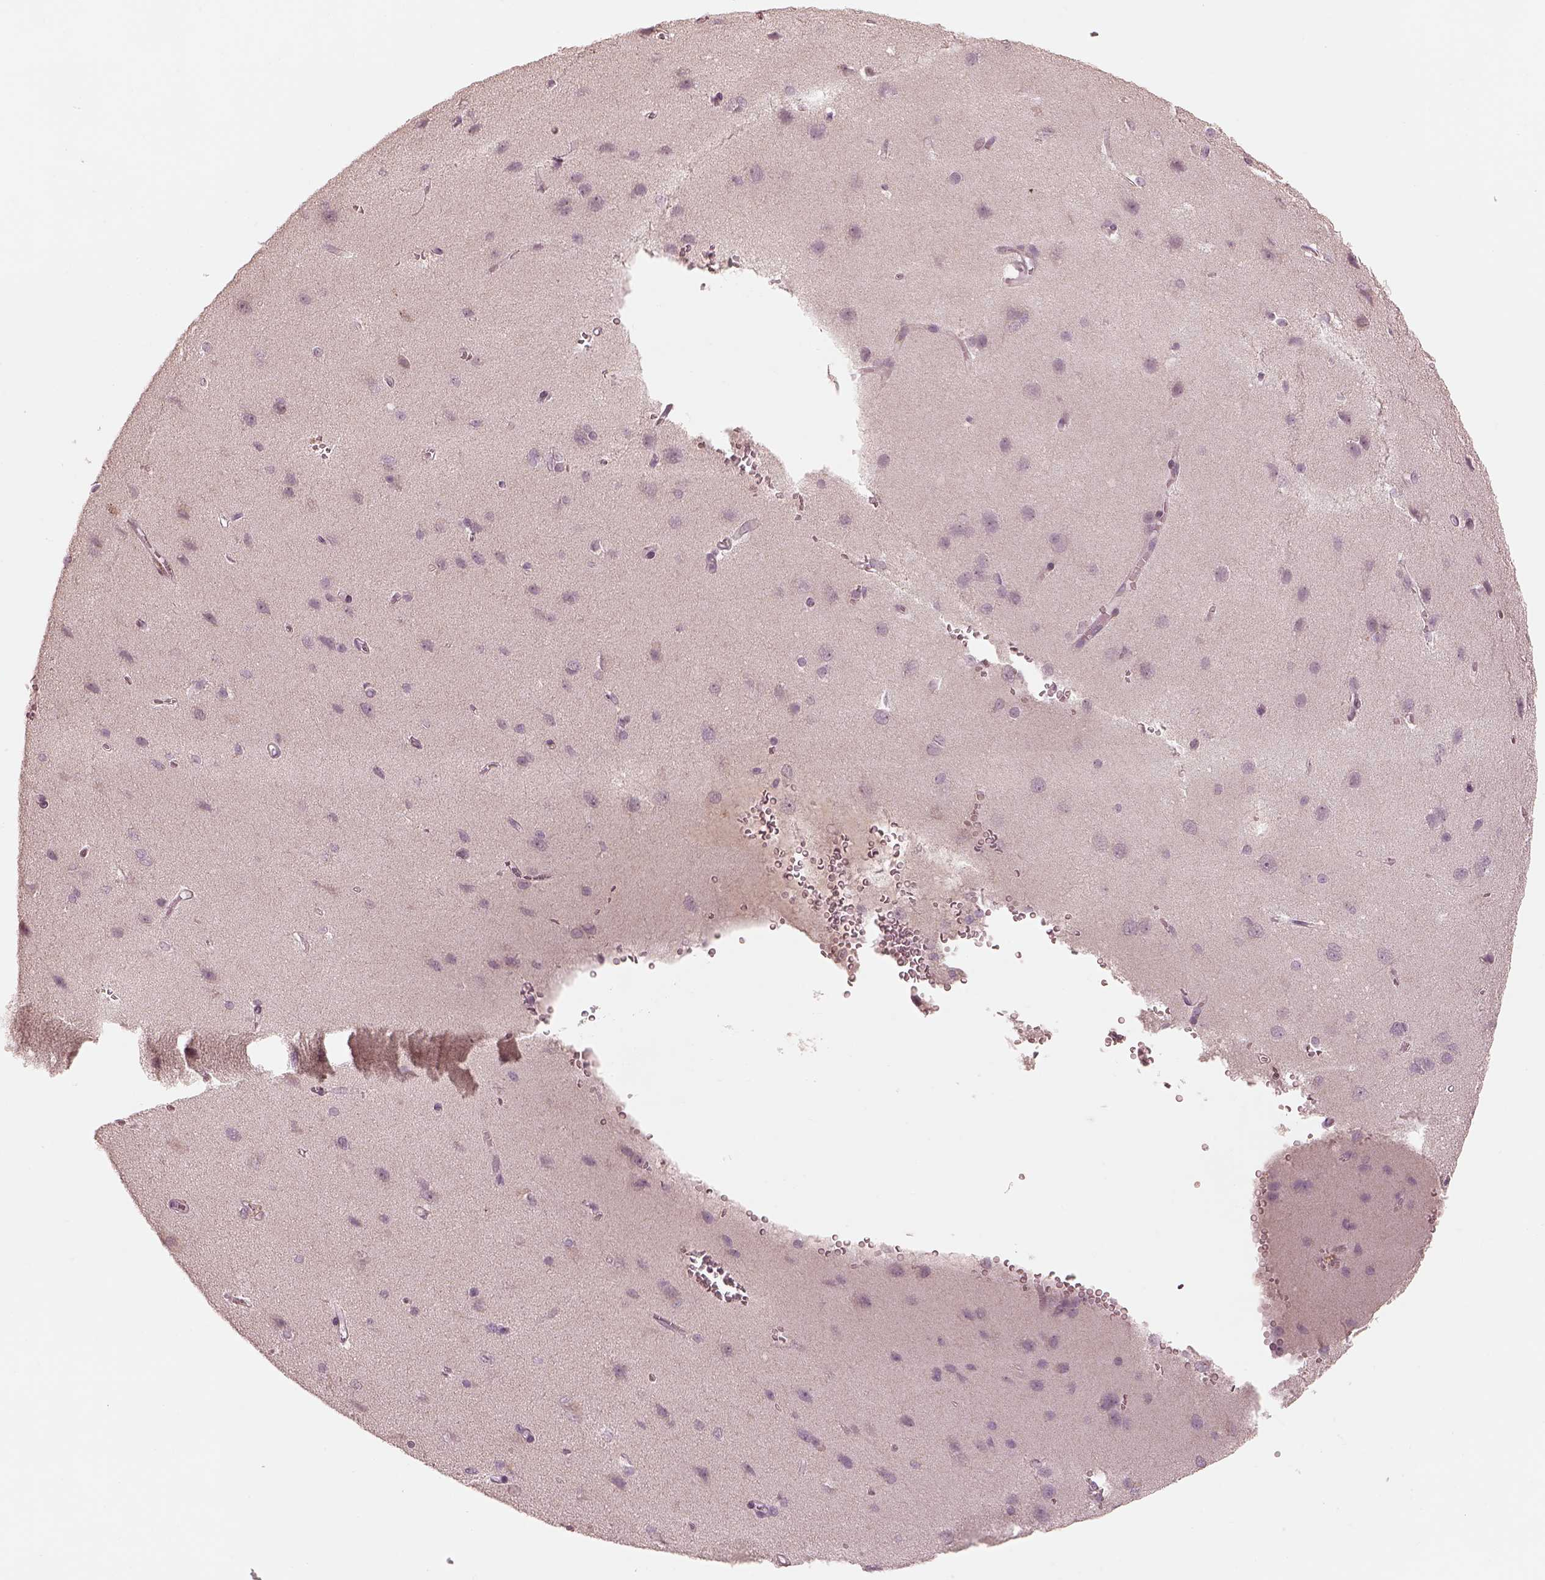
{"staining": {"intensity": "negative", "quantity": "none", "location": "none"}, "tissue": "cerebral cortex", "cell_type": "Endothelial cells", "image_type": "normal", "snomed": [{"axis": "morphology", "description": "Normal tissue, NOS"}, {"axis": "topography", "description": "Cerebral cortex"}], "caption": "Photomicrograph shows no protein staining in endothelial cells of normal cerebral cortex.", "gene": "PRKACG", "patient": {"sex": "male", "age": 37}}